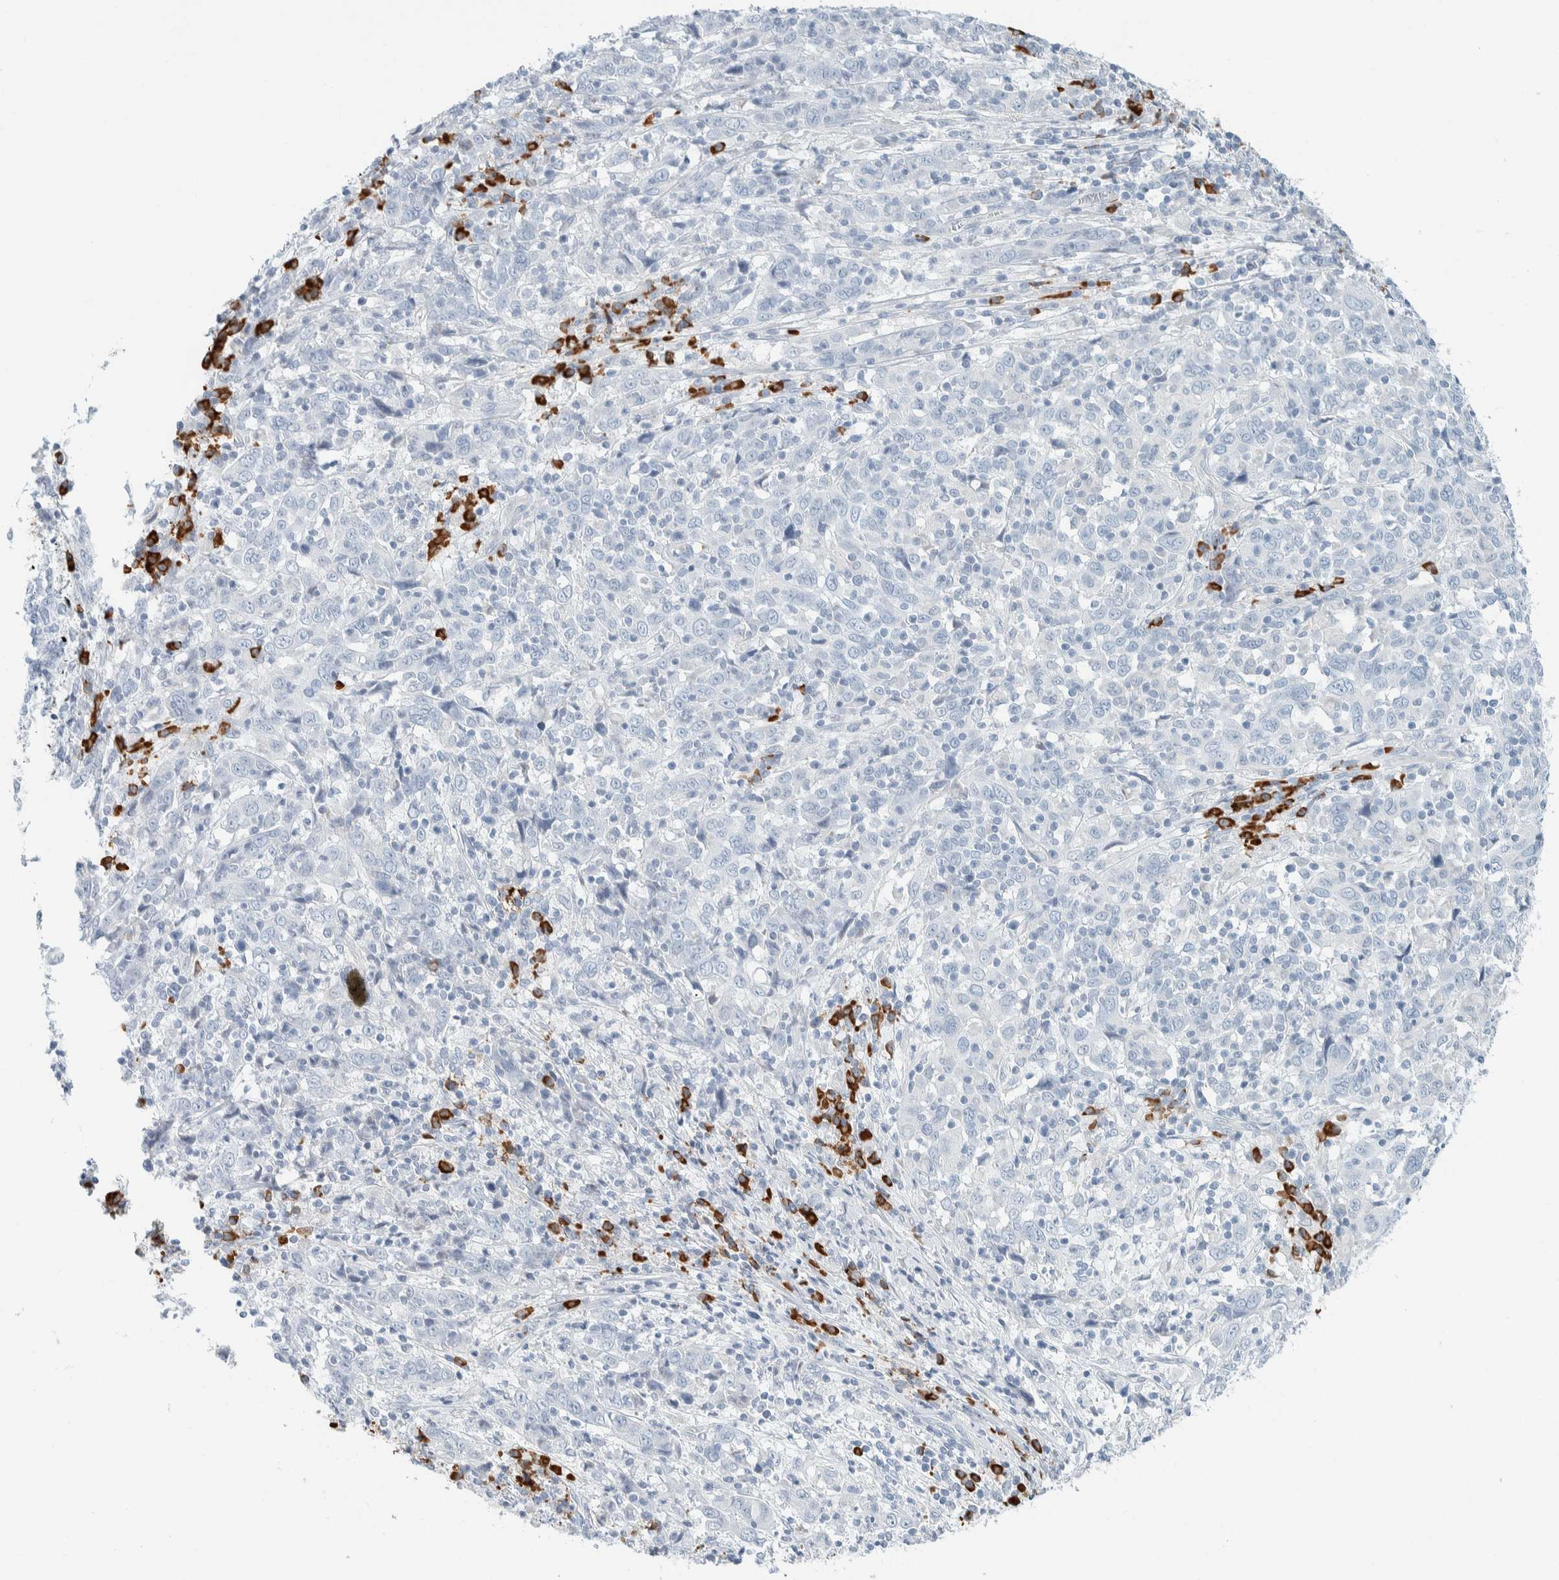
{"staining": {"intensity": "negative", "quantity": "none", "location": "none"}, "tissue": "cervical cancer", "cell_type": "Tumor cells", "image_type": "cancer", "snomed": [{"axis": "morphology", "description": "Squamous cell carcinoma, NOS"}, {"axis": "topography", "description": "Cervix"}], "caption": "Immunohistochemical staining of cervical cancer shows no significant staining in tumor cells.", "gene": "ARHGAP27", "patient": {"sex": "female", "age": 46}}